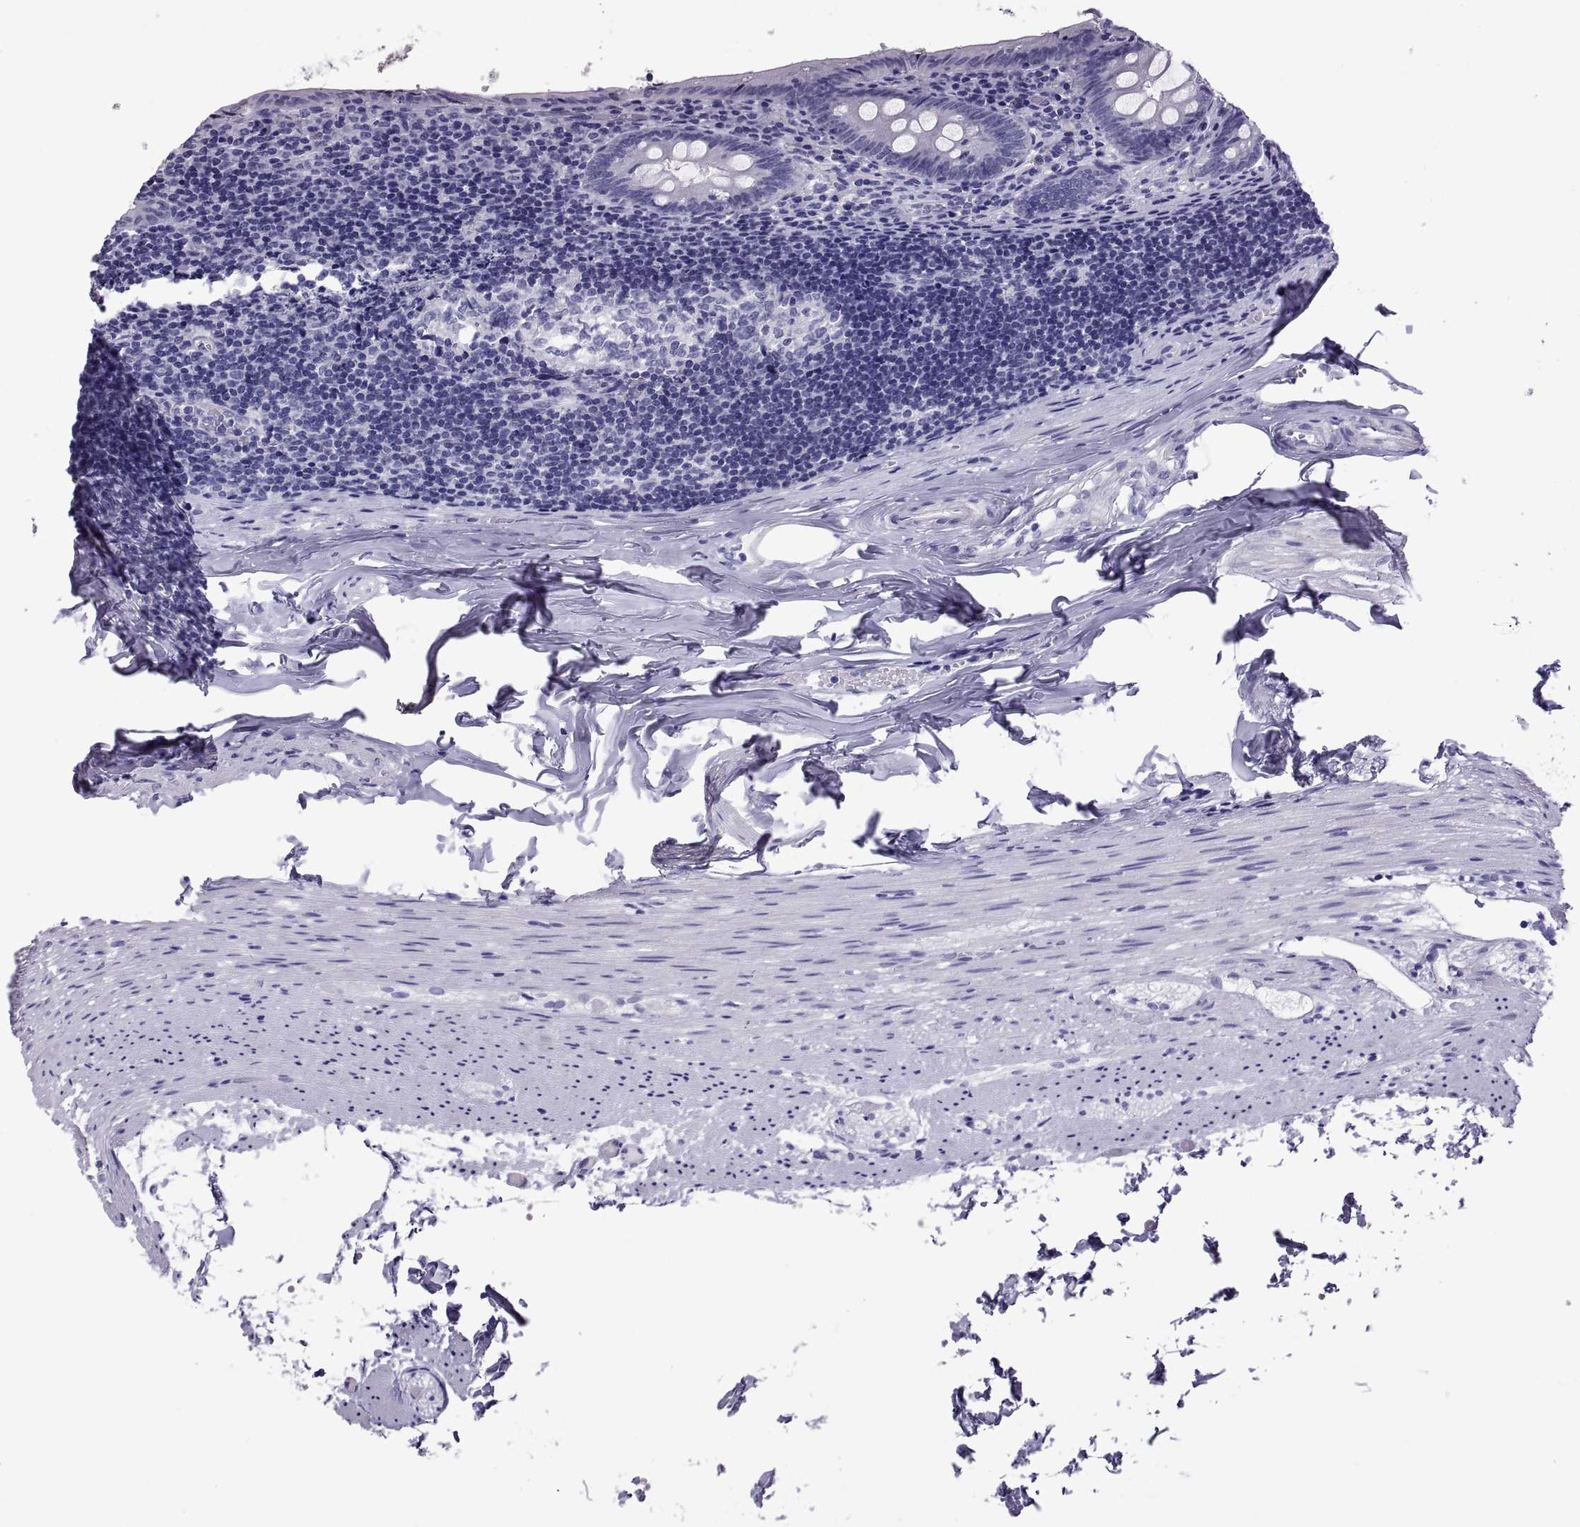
{"staining": {"intensity": "negative", "quantity": "none", "location": "none"}, "tissue": "appendix", "cell_type": "Glandular cells", "image_type": "normal", "snomed": [{"axis": "morphology", "description": "Normal tissue, NOS"}, {"axis": "topography", "description": "Appendix"}], "caption": "The micrograph shows no staining of glandular cells in unremarkable appendix. Brightfield microscopy of immunohistochemistry (IHC) stained with DAB (brown) and hematoxylin (blue), captured at high magnification.", "gene": "RNASE12", "patient": {"sex": "female", "age": 23}}